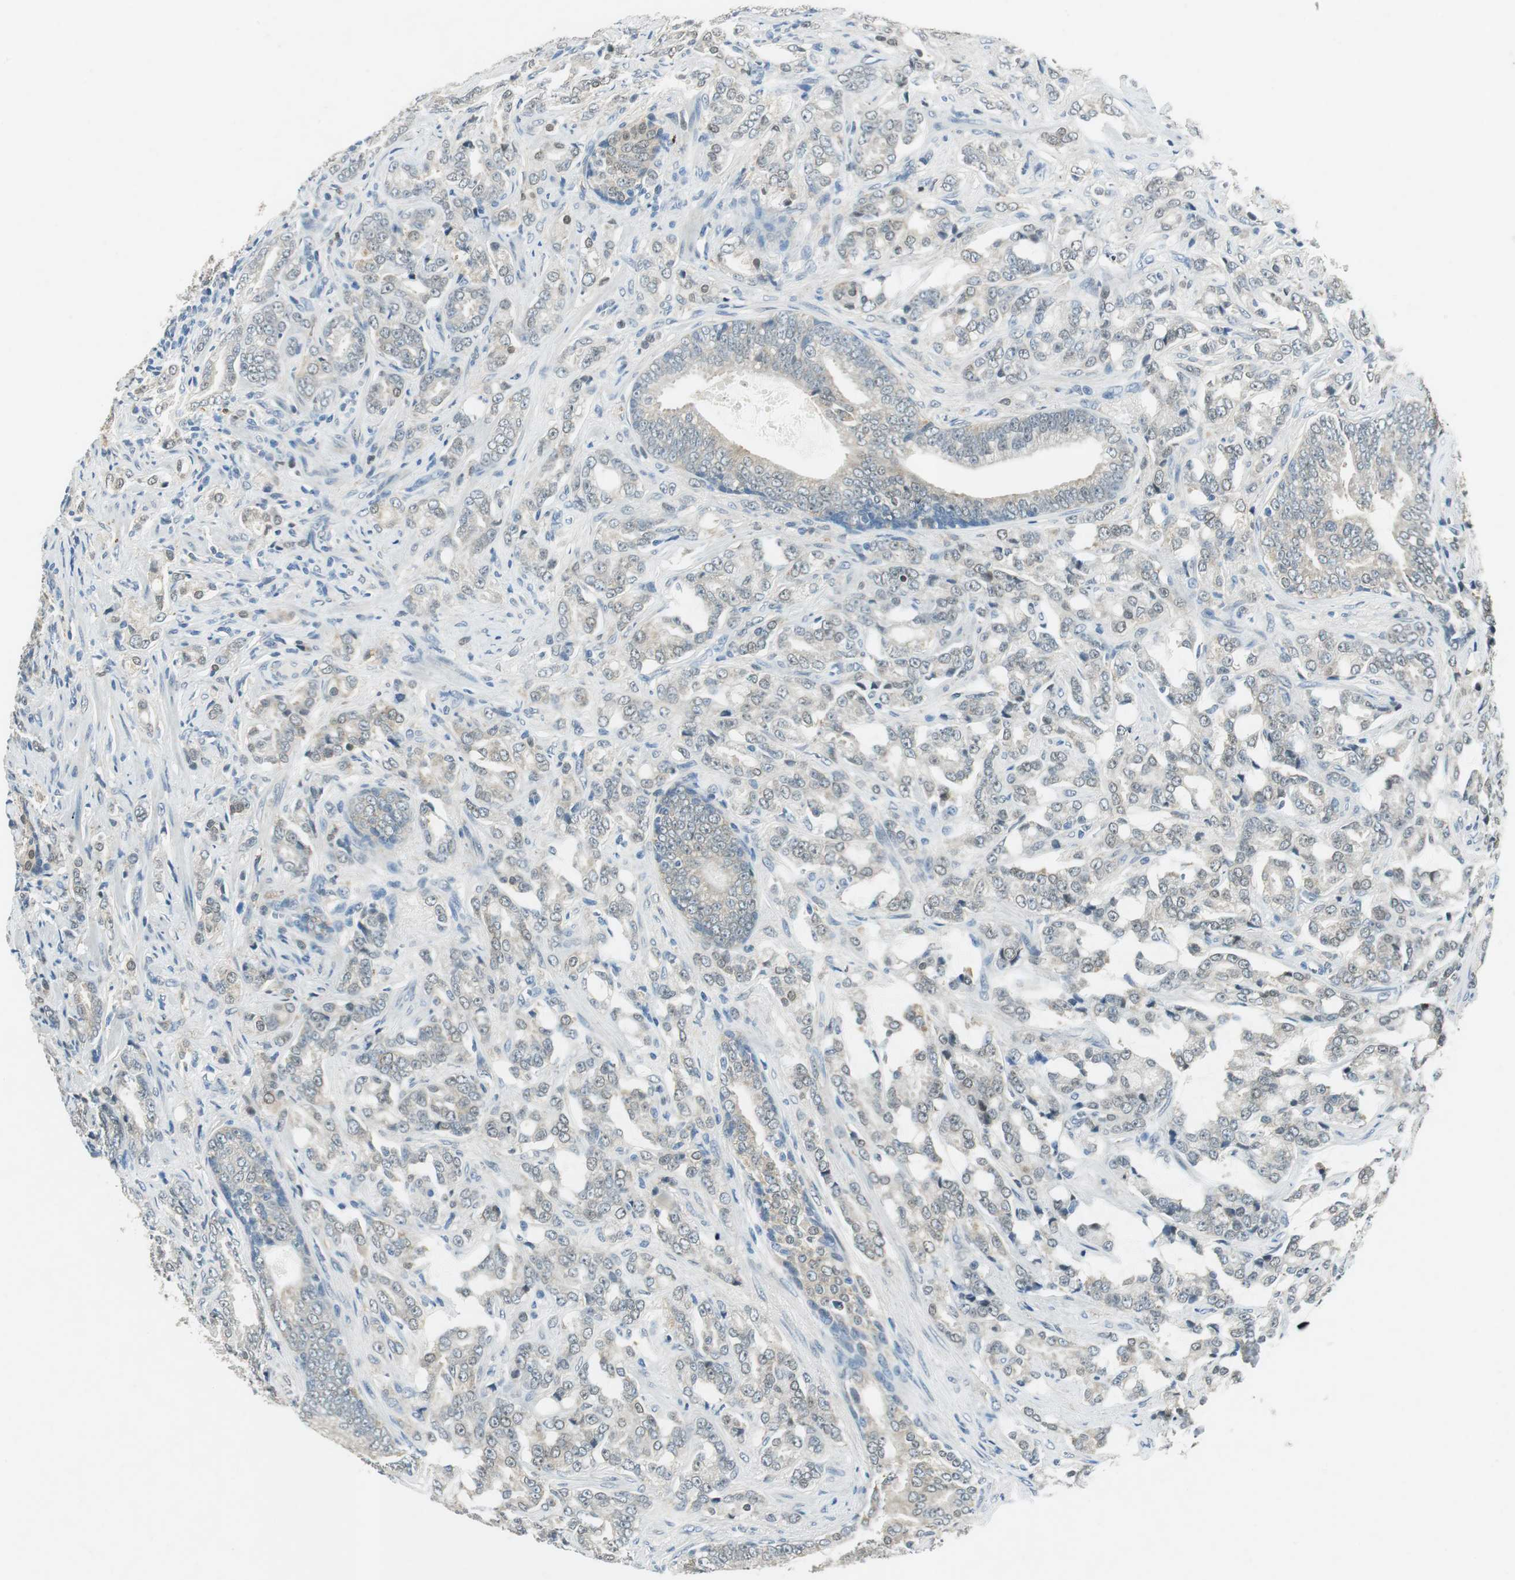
{"staining": {"intensity": "weak", "quantity": "<25%", "location": "cytoplasmic/membranous"}, "tissue": "prostate cancer", "cell_type": "Tumor cells", "image_type": "cancer", "snomed": [{"axis": "morphology", "description": "Adenocarcinoma, Low grade"}, {"axis": "topography", "description": "Prostate"}], "caption": "An immunohistochemistry micrograph of prostate cancer is shown. There is no staining in tumor cells of prostate cancer. (DAB immunohistochemistry (IHC) with hematoxylin counter stain).", "gene": "ME1", "patient": {"sex": "male", "age": 58}}